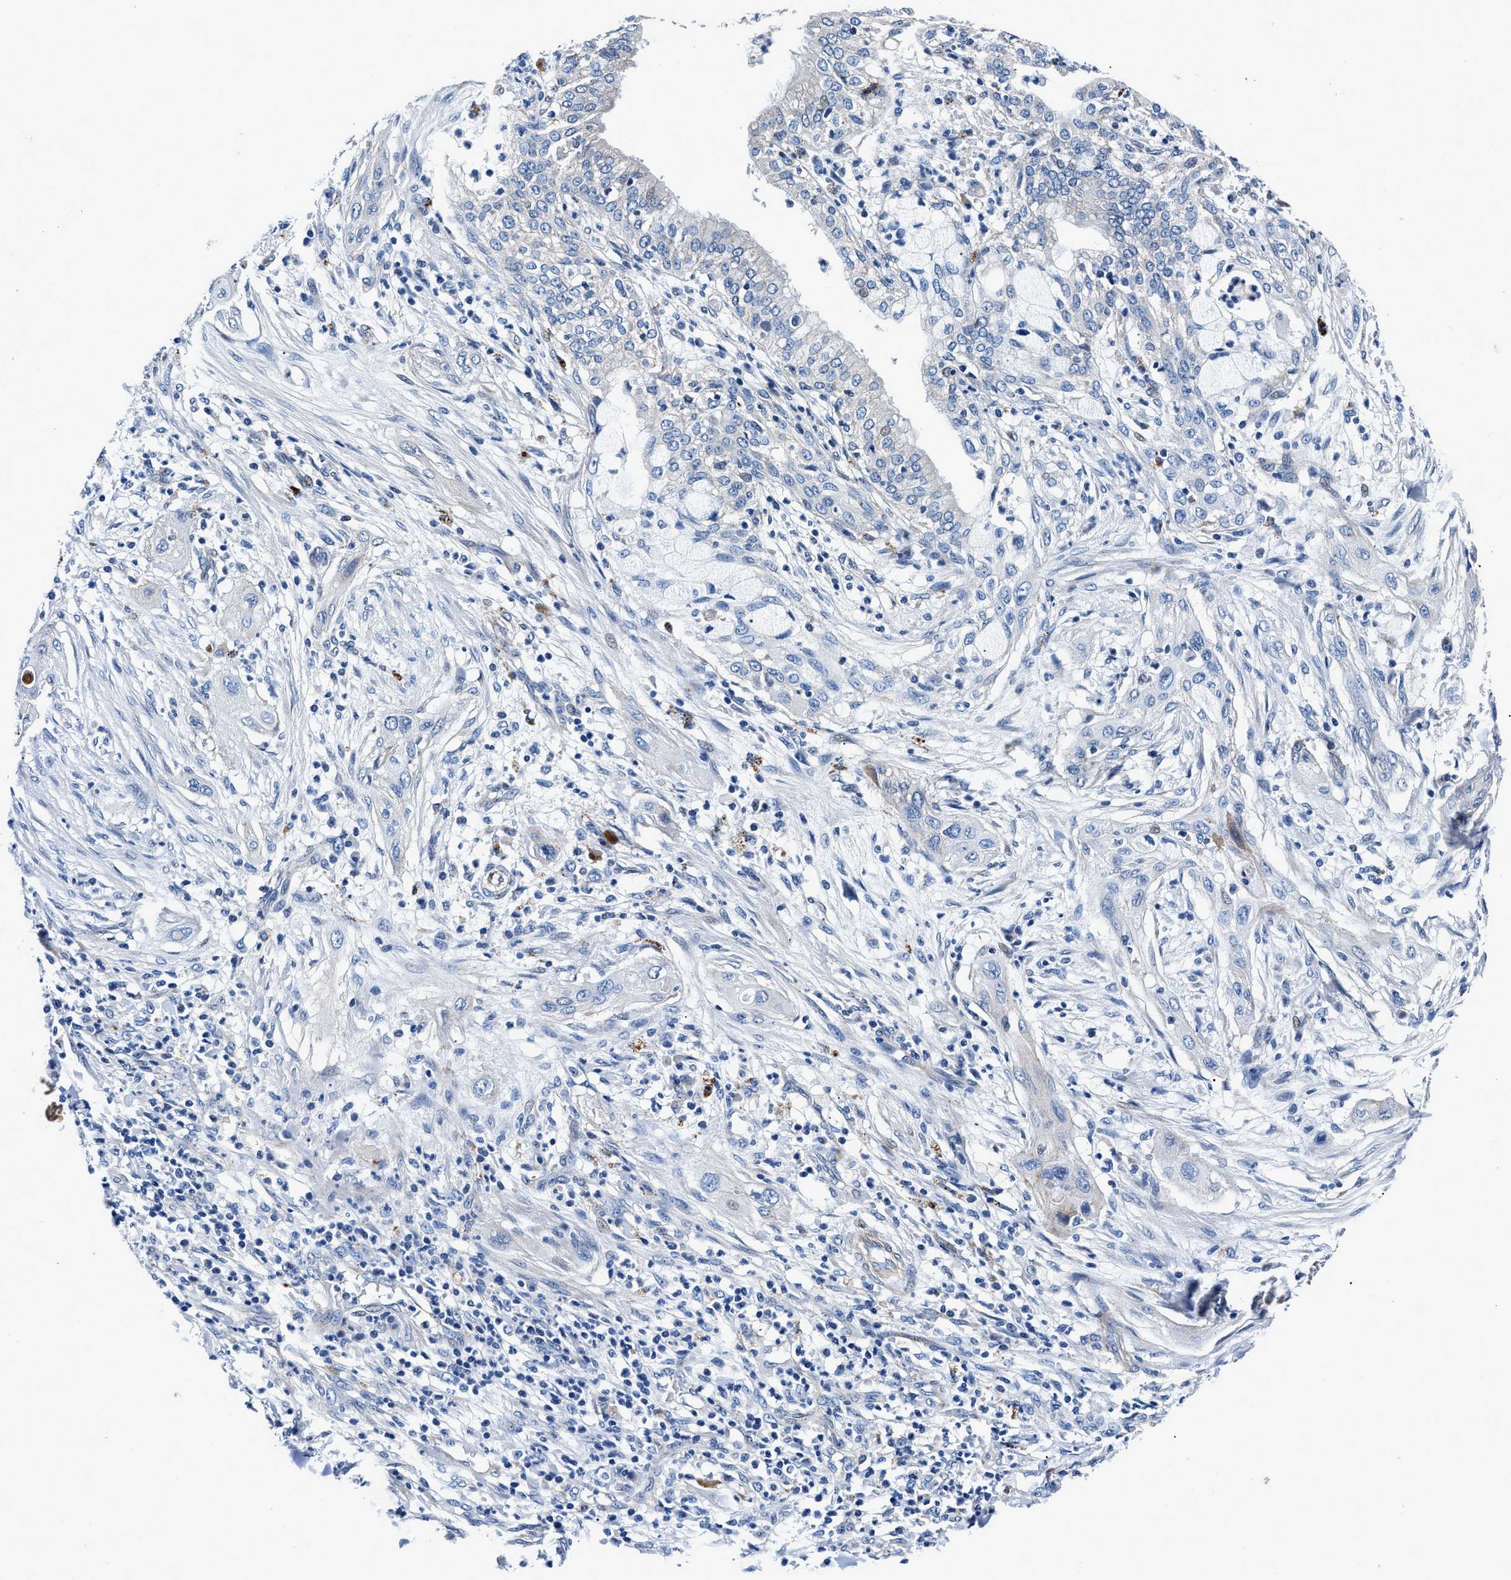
{"staining": {"intensity": "negative", "quantity": "none", "location": "none"}, "tissue": "lung cancer", "cell_type": "Tumor cells", "image_type": "cancer", "snomed": [{"axis": "morphology", "description": "Squamous cell carcinoma, NOS"}, {"axis": "topography", "description": "Lung"}], "caption": "IHC micrograph of lung cancer (squamous cell carcinoma) stained for a protein (brown), which demonstrates no staining in tumor cells.", "gene": "DAG1", "patient": {"sex": "female", "age": 47}}